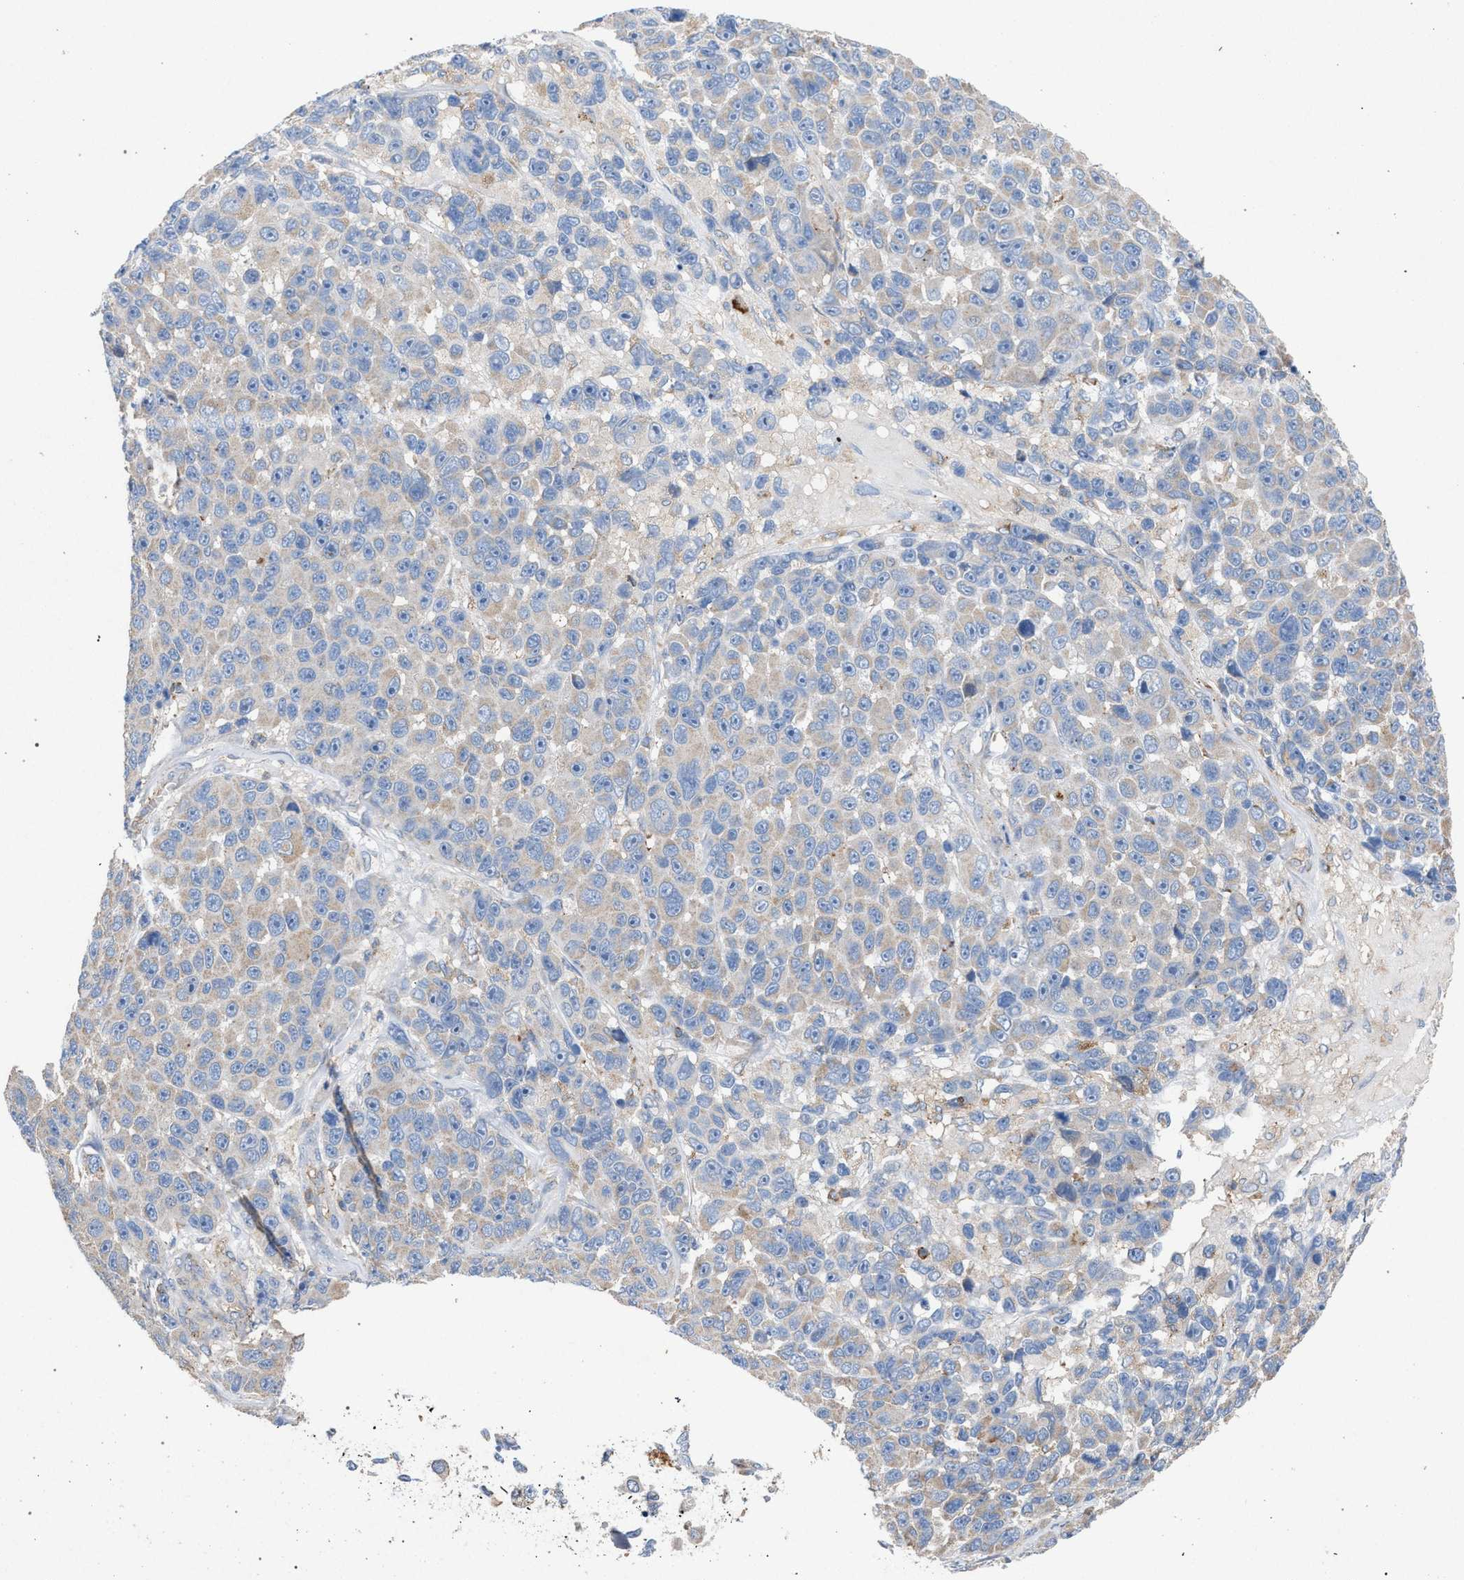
{"staining": {"intensity": "negative", "quantity": "none", "location": "none"}, "tissue": "melanoma", "cell_type": "Tumor cells", "image_type": "cancer", "snomed": [{"axis": "morphology", "description": "Malignant melanoma, NOS"}, {"axis": "topography", "description": "Skin"}], "caption": "The image exhibits no staining of tumor cells in melanoma.", "gene": "VPS13A", "patient": {"sex": "male", "age": 53}}